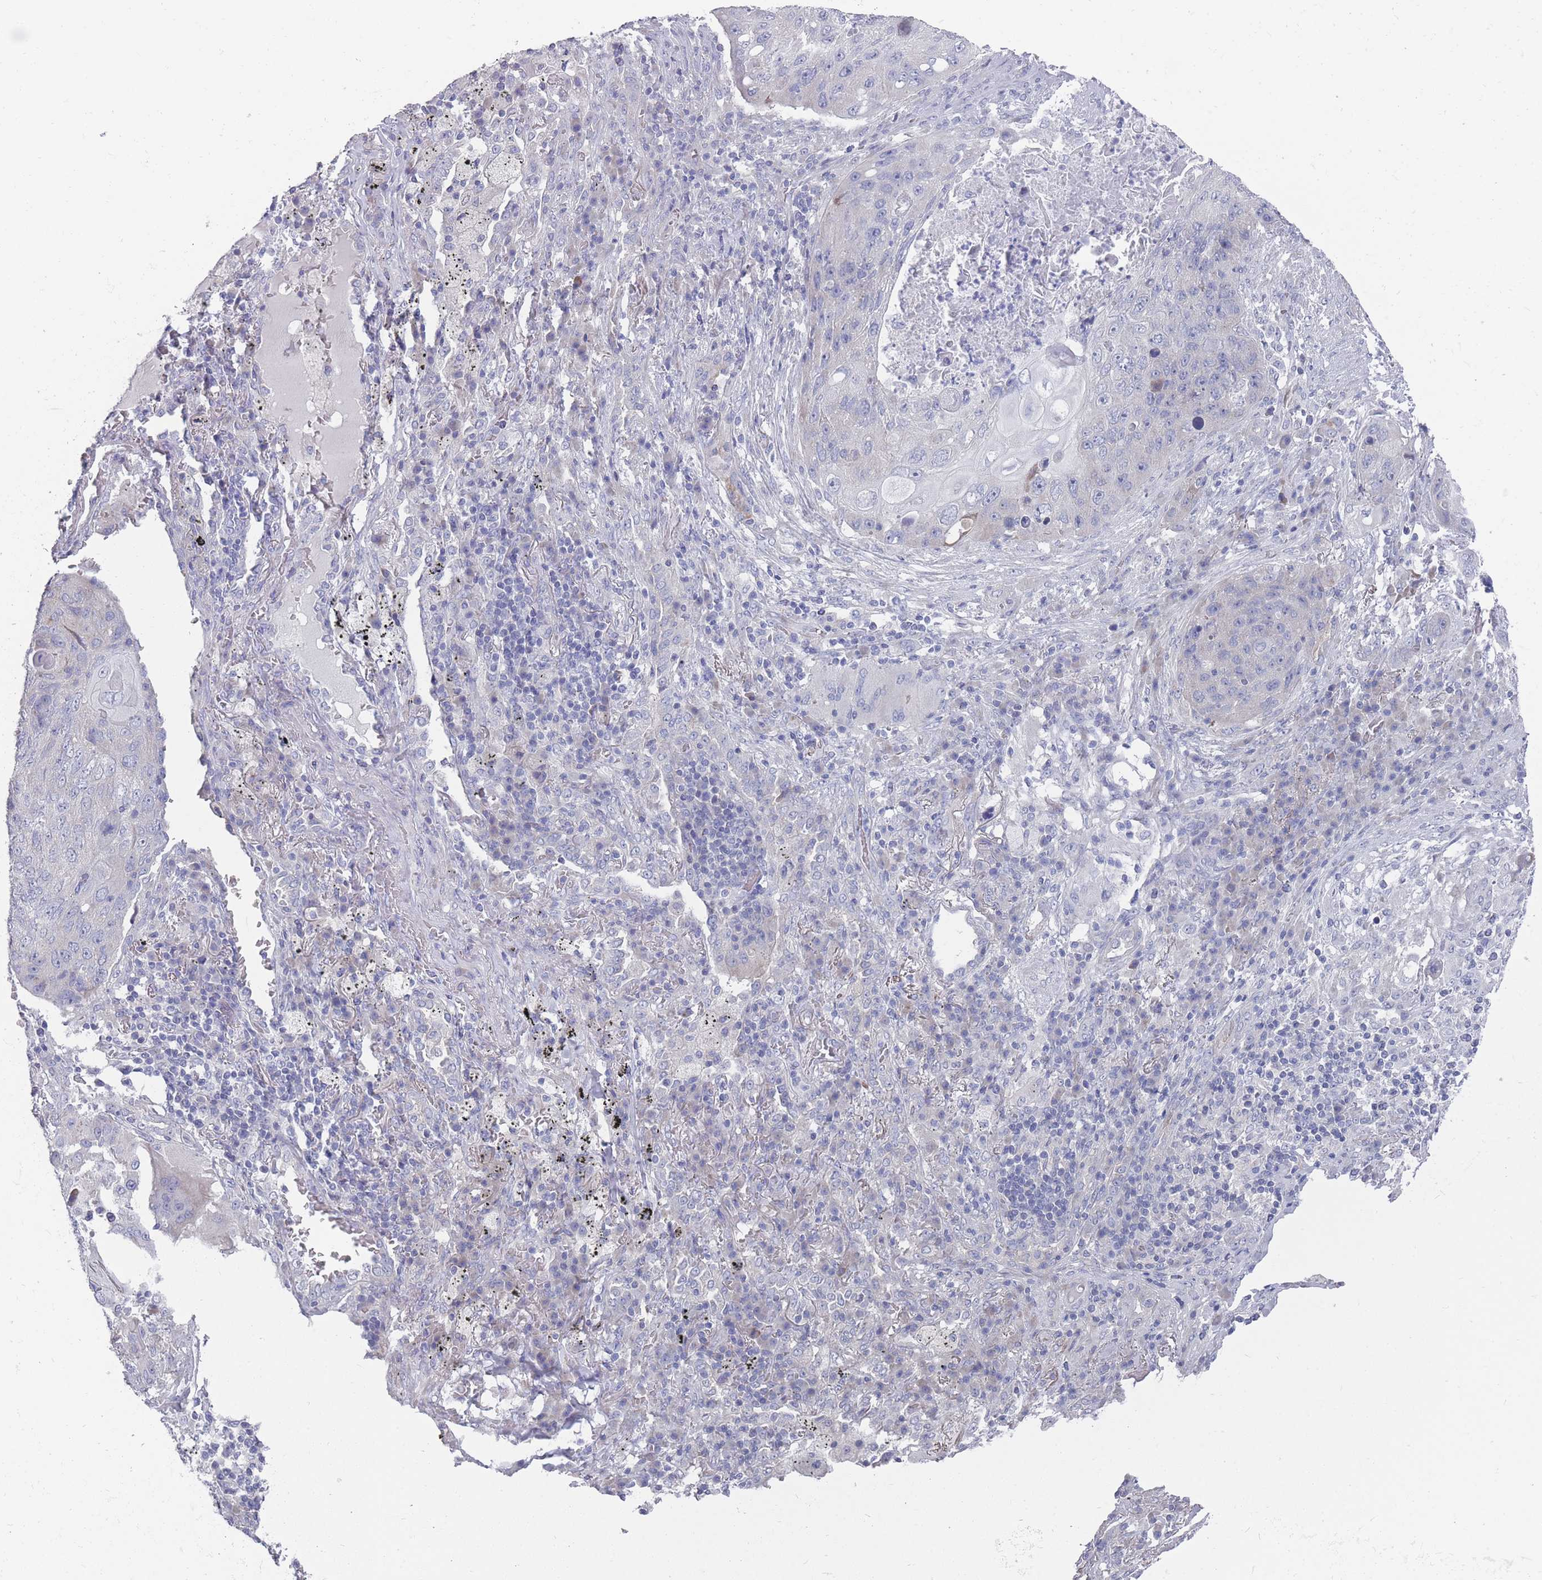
{"staining": {"intensity": "negative", "quantity": "none", "location": "none"}, "tissue": "lung cancer", "cell_type": "Tumor cells", "image_type": "cancer", "snomed": [{"axis": "morphology", "description": "Squamous cell carcinoma, NOS"}, {"axis": "topography", "description": "Lung"}], "caption": "Immunohistochemistry (IHC) image of human lung cancer stained for a protein (brown), which displays no expression in tumor cells. The staining was performed using DAB (3,3'-diaminobenzidine) to visualize the protein expression in brown, while the nuclei were stained in blue with hematoxylin (Magnification: 20x).", "gene": "PIGU", "patient": {"sex": "female", "age": 63}}